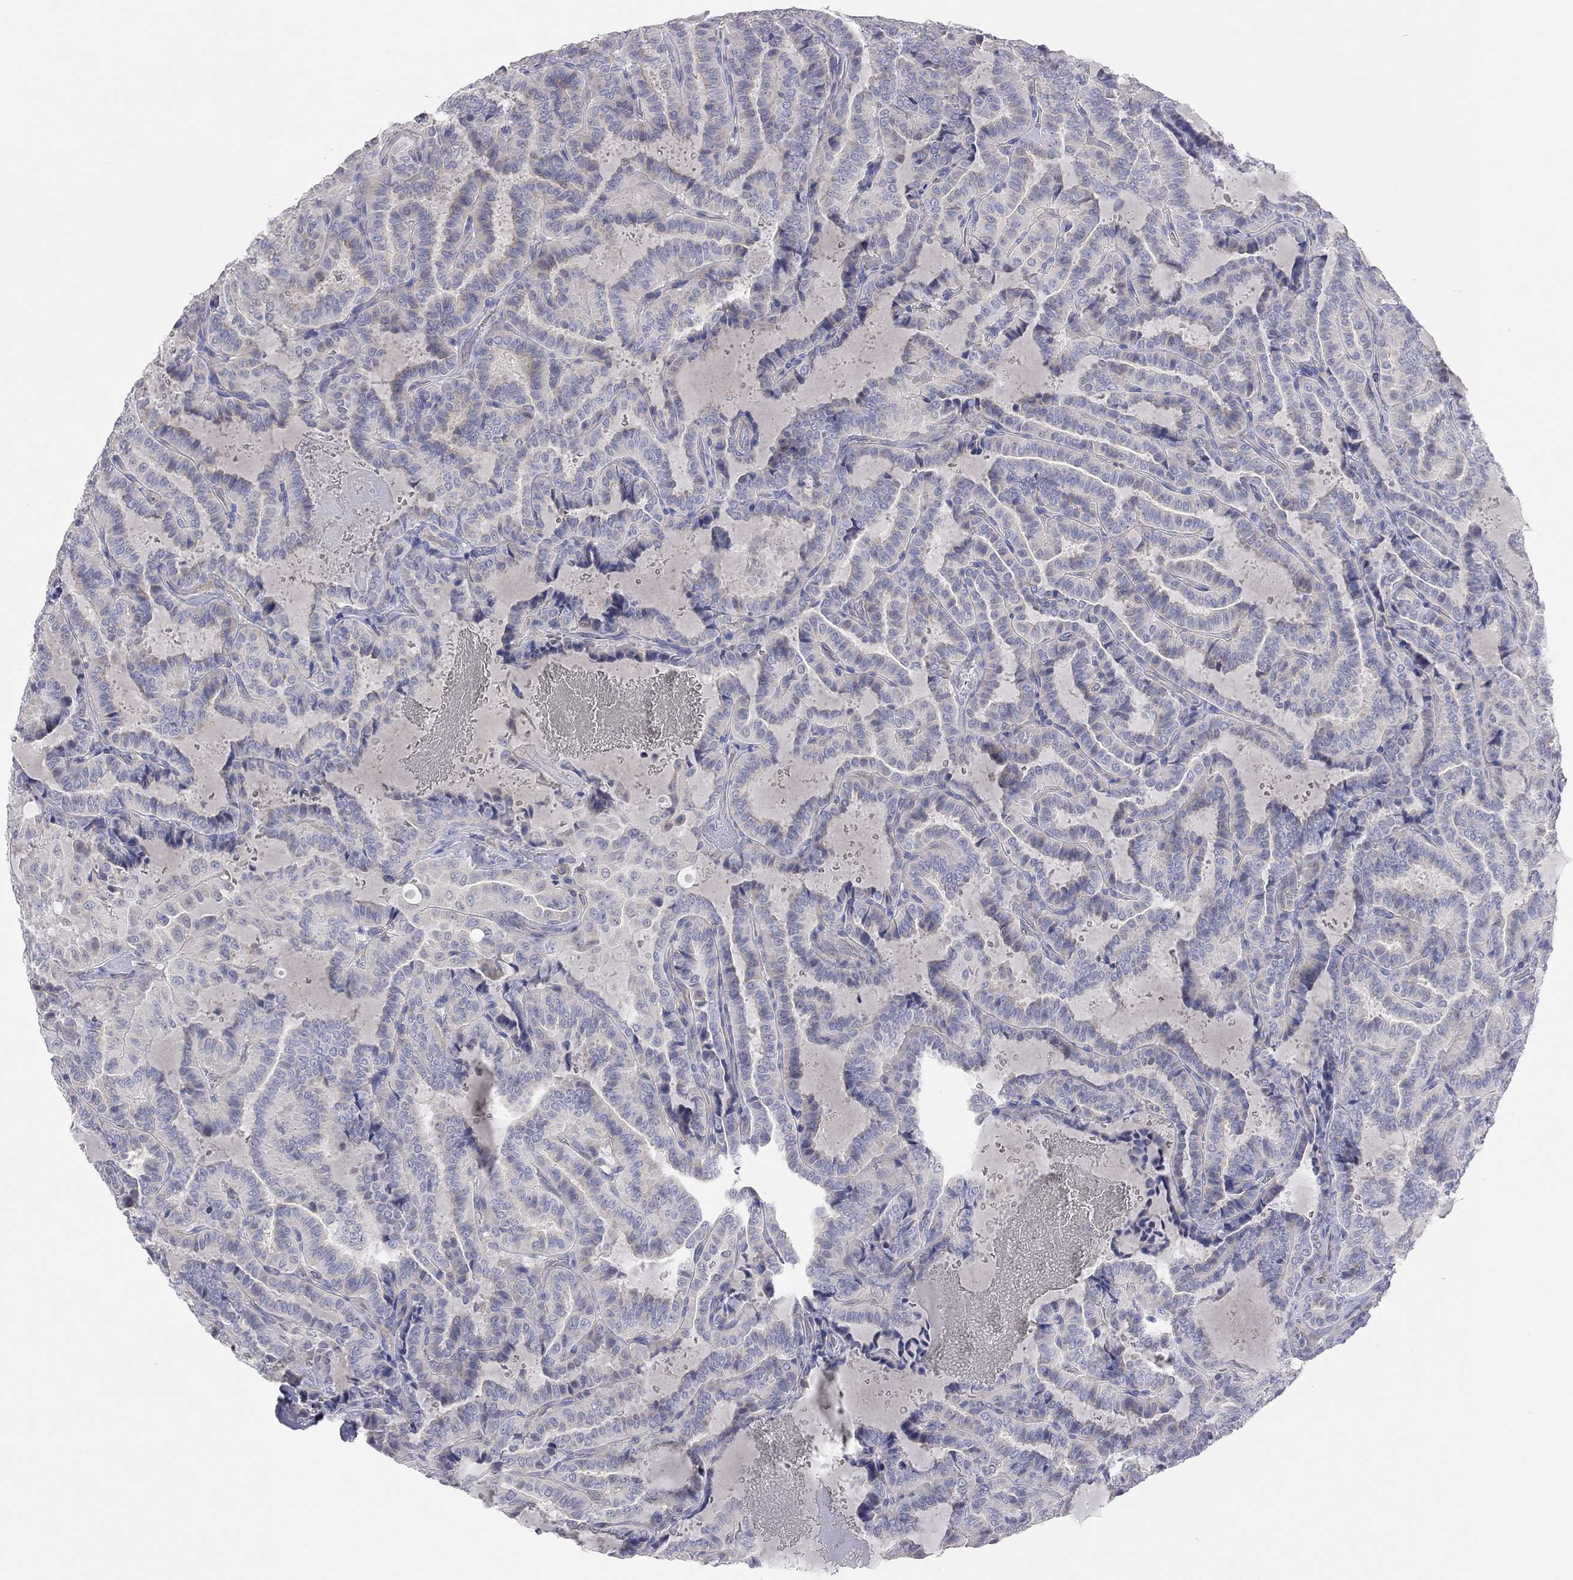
{"staining": {"intensity": "weak", "quantity": "25%-75%", "location": "cytoplasmic/membranous"}, "tissue": "thyroid cancer", "cell_type": "Tumor cells", "image_type": "cancer", "snomed": [{"axis": "morphology", "description": "Papillary adenocarcinoma, NOS"}, {"axis": "topography", "description": "Thyroid gland"}], "caption": "Thyroid cancer (papillary adenocarcinoma) tissue displays weak cytoplasmic/membranous positivity in approximately 25%-75% of tumor cells", "gene": "KCNB1", "patient": {"sex": "female", "age": 39}}